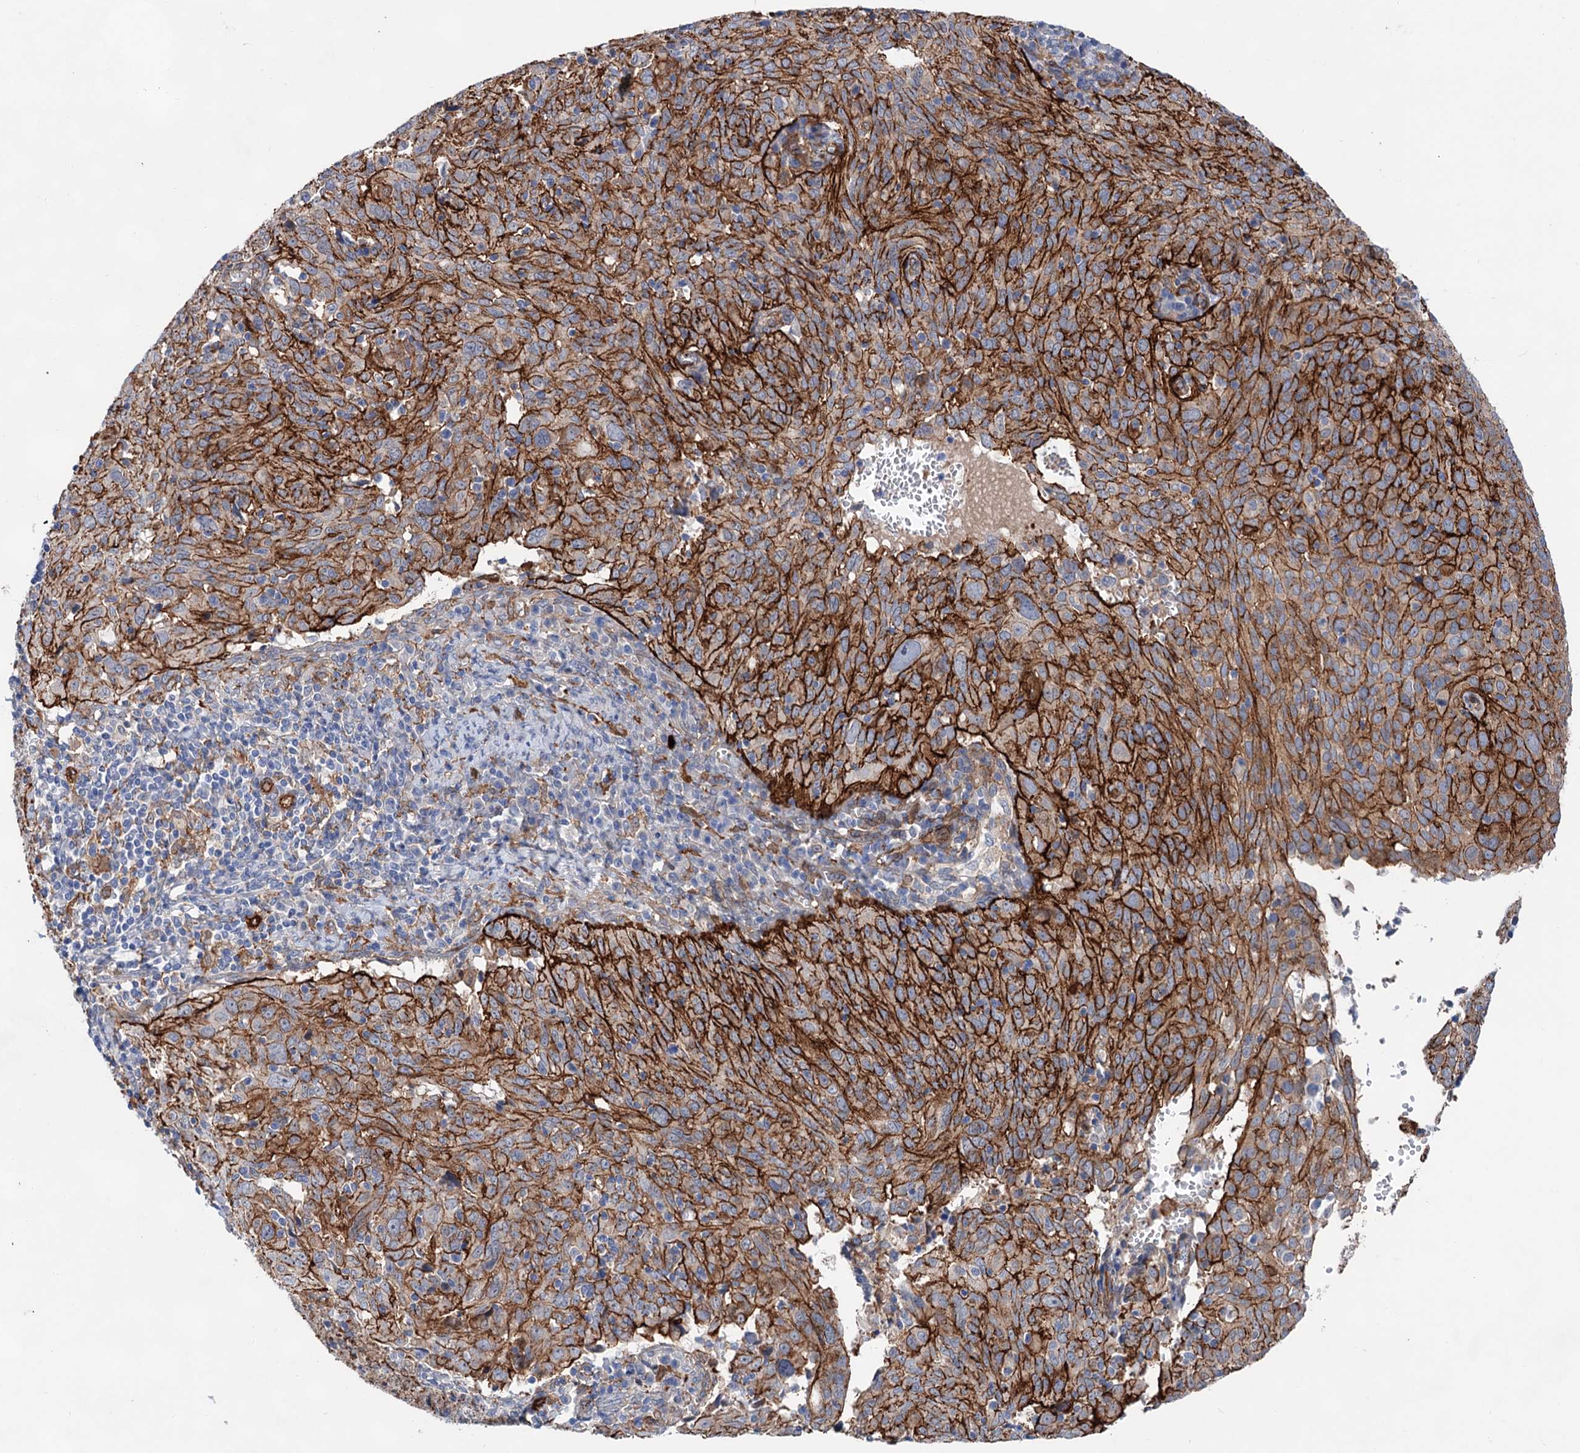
{"staining": {"intensity": "strong", "quantity": ">75%", "location": "cytoplasmic/membranous"}, "tissue": "cervical cancer", "cell_type": "Tumor cells", "image_type": "cancer", "snomed": [{"axis": "morphology", "description": "Squamous cell carcinoma, NOS"}, {"axis": "topography", "description": "Cervix"}], "caption": "Immunohistochemistry (IHC) photomicrograph of neoplastic tissue: human squamous cell carcinoma (cervical) stained using immunohistochemistry displays high levels of strong protein expression localized specifically in the cytoplasmic/membranous of tumor cells, appearing as a cytoplasmic/membranous brown color.", "gene": "TMTC3", "patient": {"sex": "female", "age": 31}}